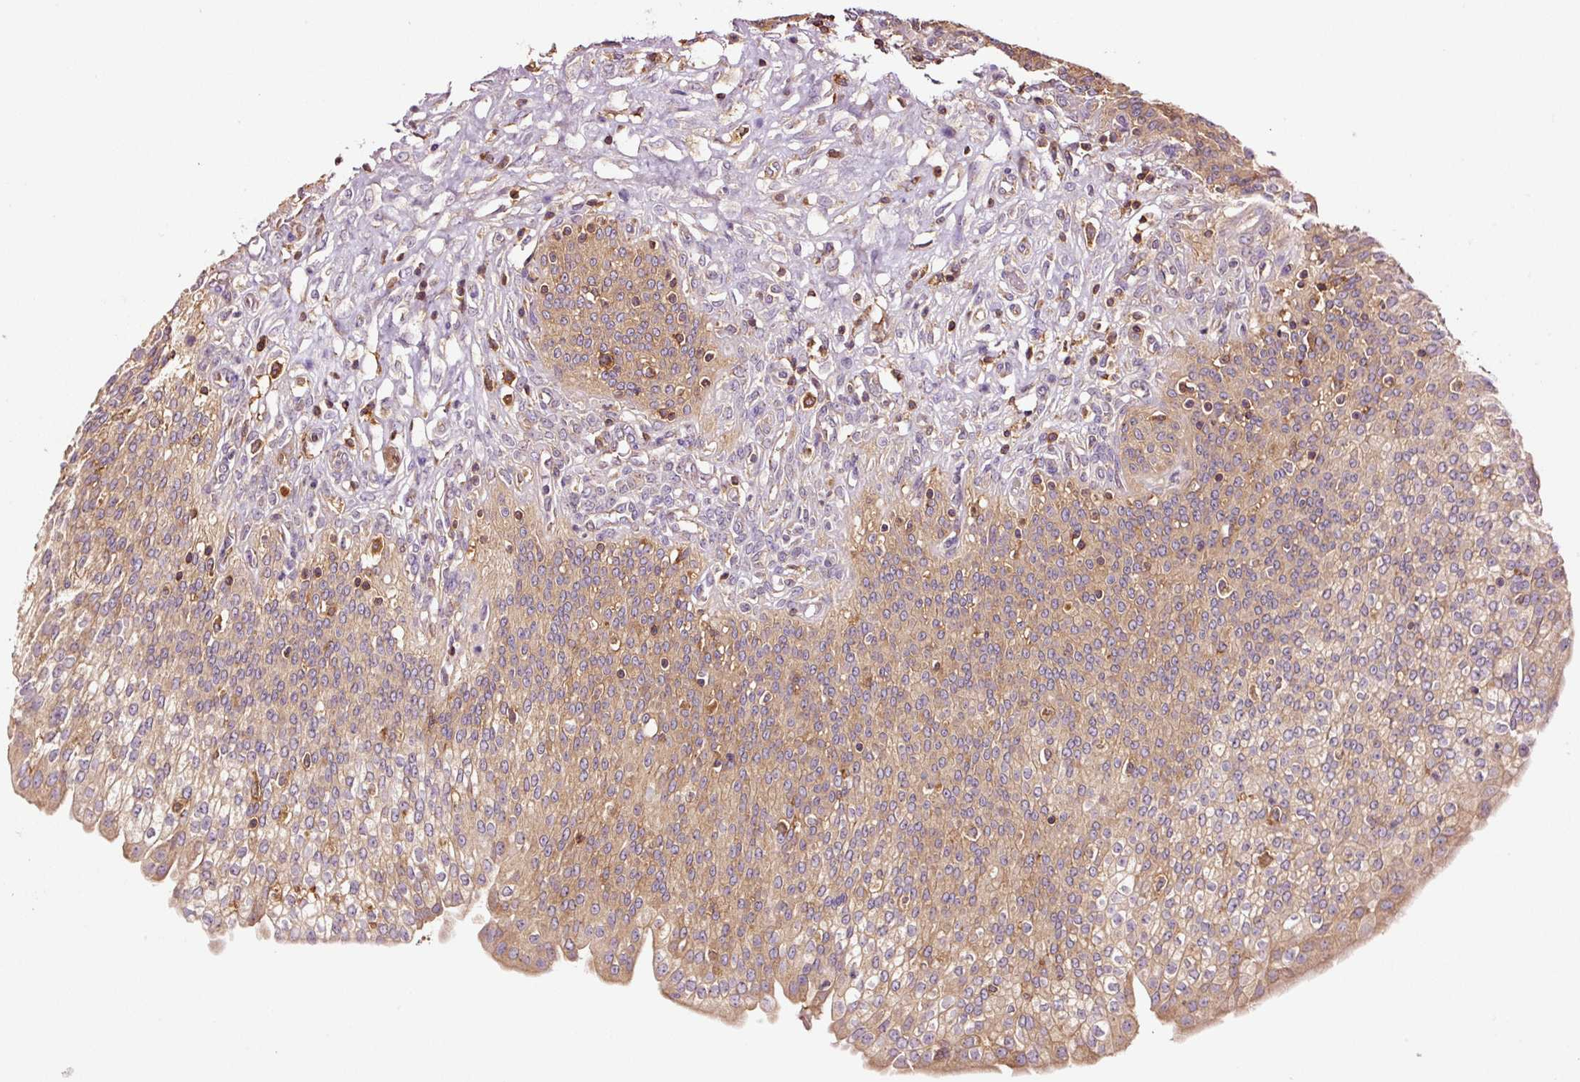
{"staining": {"intensity": "moderate", "quantity": ">75%", "location": "cytoplasmic/membranous"}, "tissue": "urothelial cancer", "cell_type": "Tumor cells", "image_type": "cancer", "snomed": [{"axis": "morphology", "description": "Urothelial carcinoma, High grade"}, {"axis": "topography", "description": "Urinary bladder"}], "caption": "Immunohistochemistry image of urothelial carcinoma (high-grade) stained for a protein (brown), which exhibits medium levels of moderate cytoplasmic/membranous staining in about >75% of tumor cells.", "gene": "METAP1", "patient": {"sex": "female", "age": 79}}